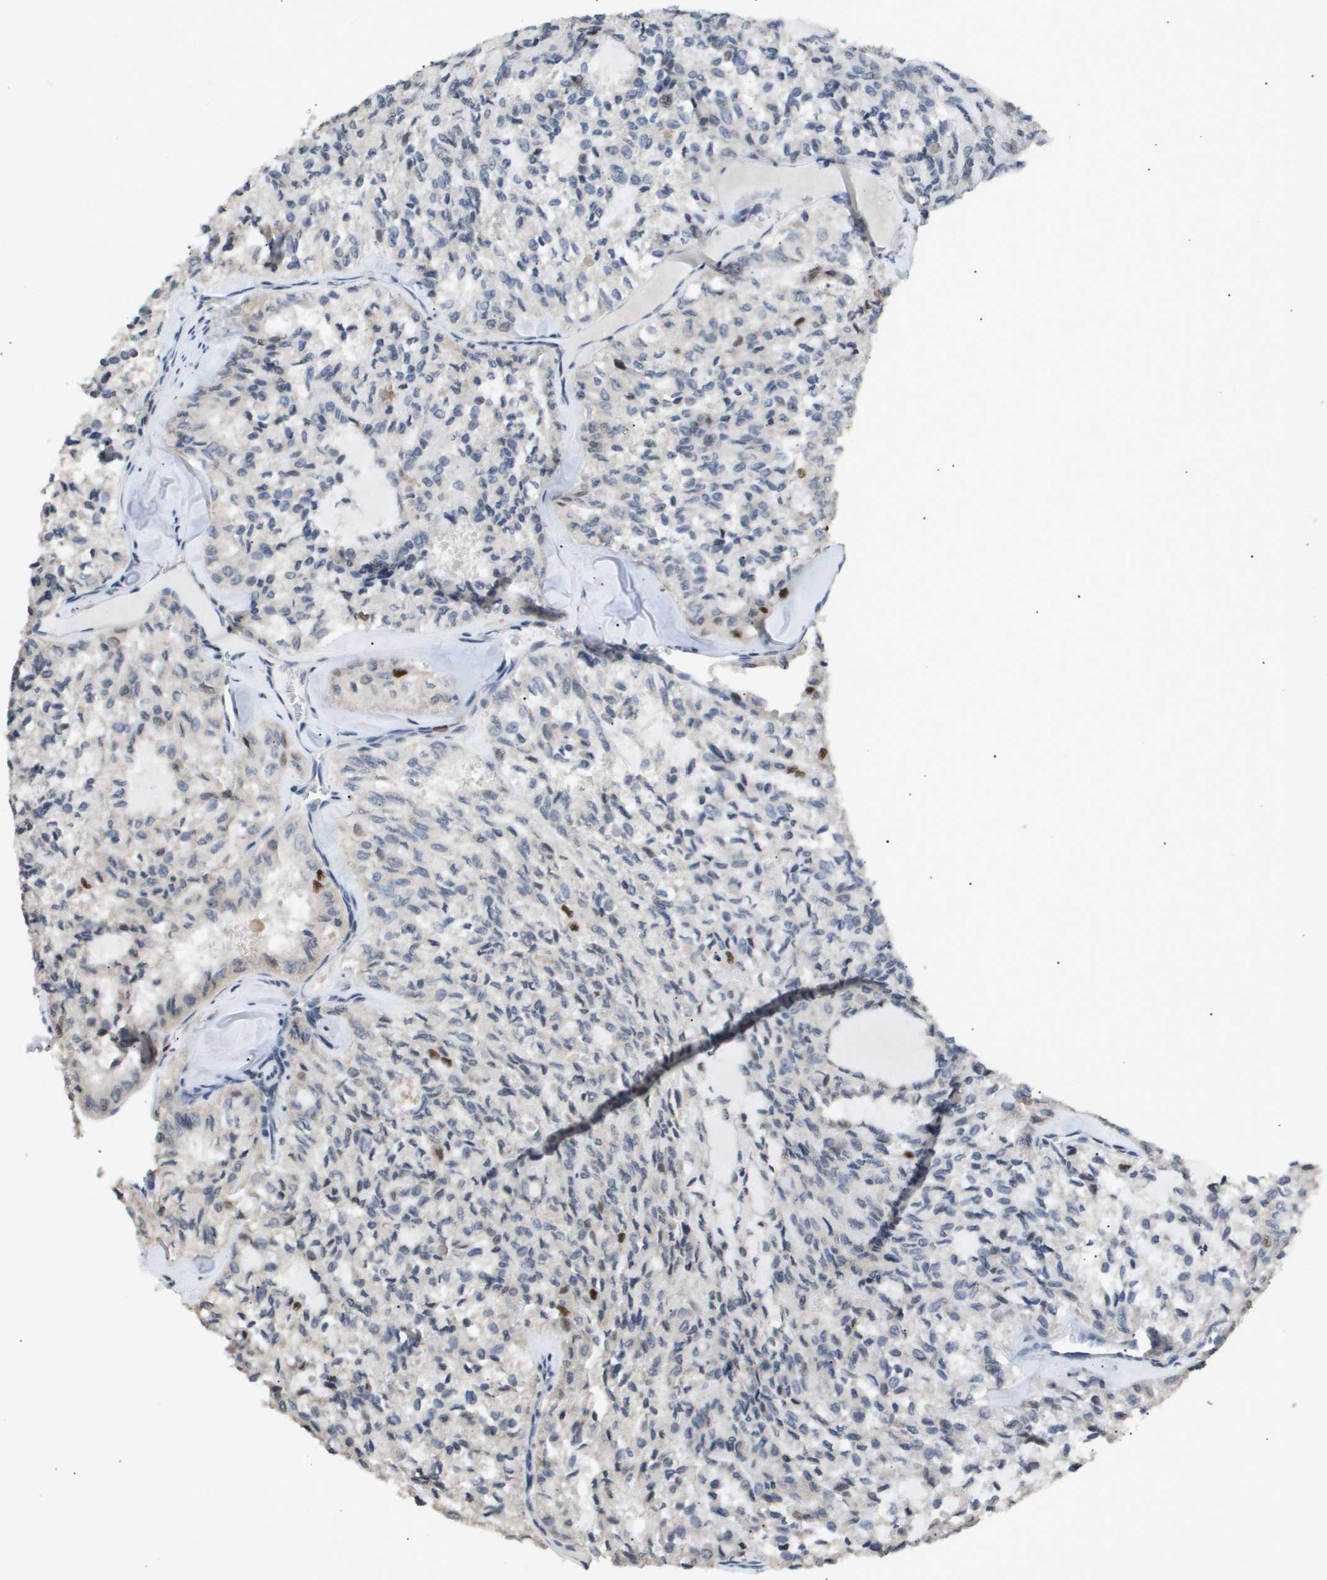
{"staining": {"intensity": "strong", "quantity": "<25%", "location": "nuclear"}, "tissue": "thyroid cancer", "cell_type": "Tumor cells", "image_type": "cancer", "snomed": [{"axis": "morphology", "description": "Follicular adenoma carcinoma, NOS"}, {"axis": "topography", "description": "Thyroid gland"}], "caption": "Follicular adenoma carcinoma (thyroid) stained with DAB immunohistochemistry displays medium levels of strong nuclear expression in approximately <25% of tumor cells.", "gene": "ANAPC2", "patient": {"sex": "male", "age": 75}}